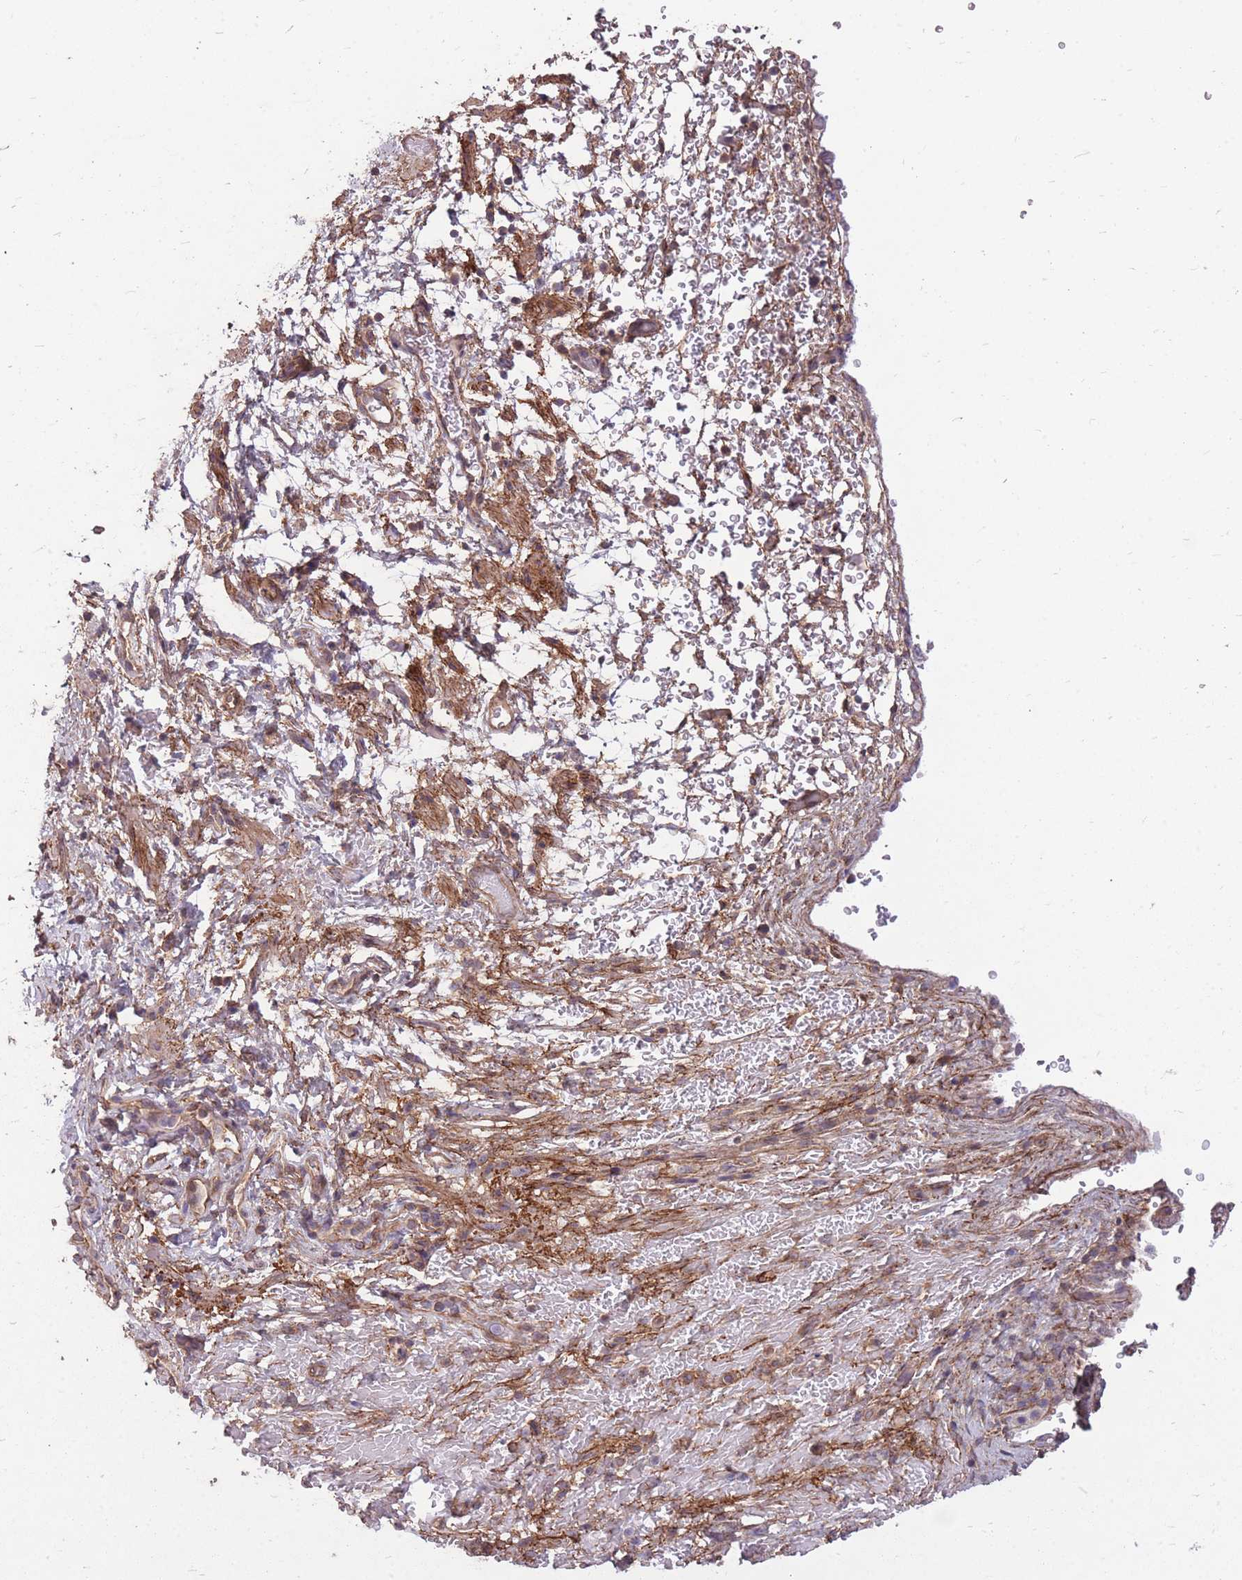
{"staining": {"intensity": "moderate", "quantity": ">75%", "location": "cytoplasmic/membranous"}, "tissue": "smooth muscle", "cell_type": "Smooth muscle cells", "image_type": "normal", "snomed": [{"axis": "morphology", "description": "Normal tissue, NOS"}, {"axis": "topography", "description": "Smooth muscle"}, {"axis": "topography", "description": "Peripheral nerve tissue"}], "caption": "Approximately >75% of smooth muscle cells in unremarkable human smooth muscle display moderate cytoplasmic/membranous protein expression as visualized by brown immunohistochemical staining.", "gene": "DYNC1LI2", "patient": {"sex": "male", "age": 69}}